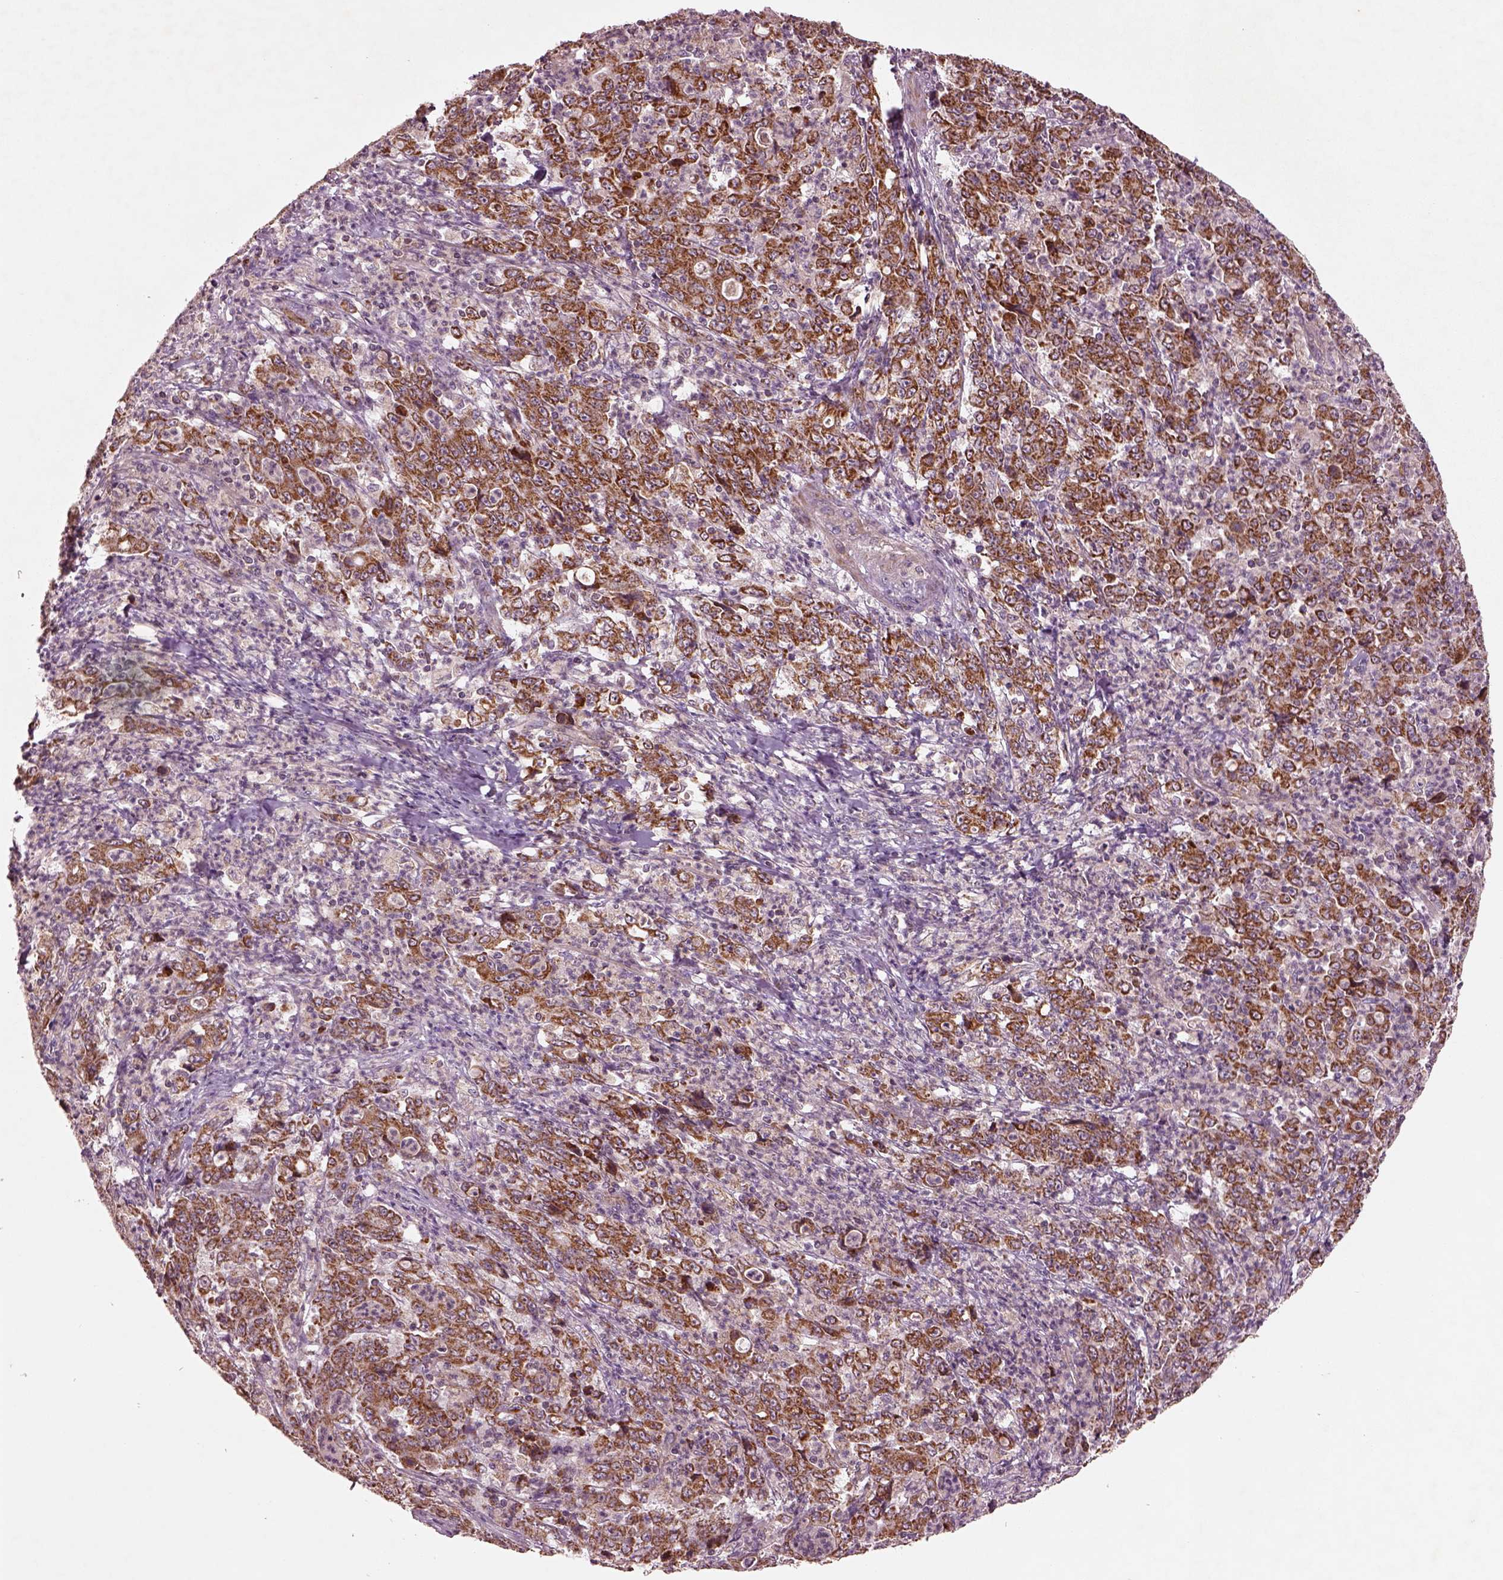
{"staining": {"intensity": "moderate", "quantity": ">75%", "location": "cytoplasmic/membranous"}, "tissue": "stomach cancer", "cell_type": "Tumor cells", "image_type": "cancer", "snomed": [{"axis": "morphology", "description": "Adenocarcinoma, NOS"}, {"axis": "topography", "description": "Stomach, lower"}], "caption": "IHC image of human stomach cancer stained for a protein (brown), which exhibits medium levels of moderate cytoplasmic/membranous staining in about >75% of tumor cells.", "gene": "SLC25A5", "patient": {"sex": "female", "age": 71}}